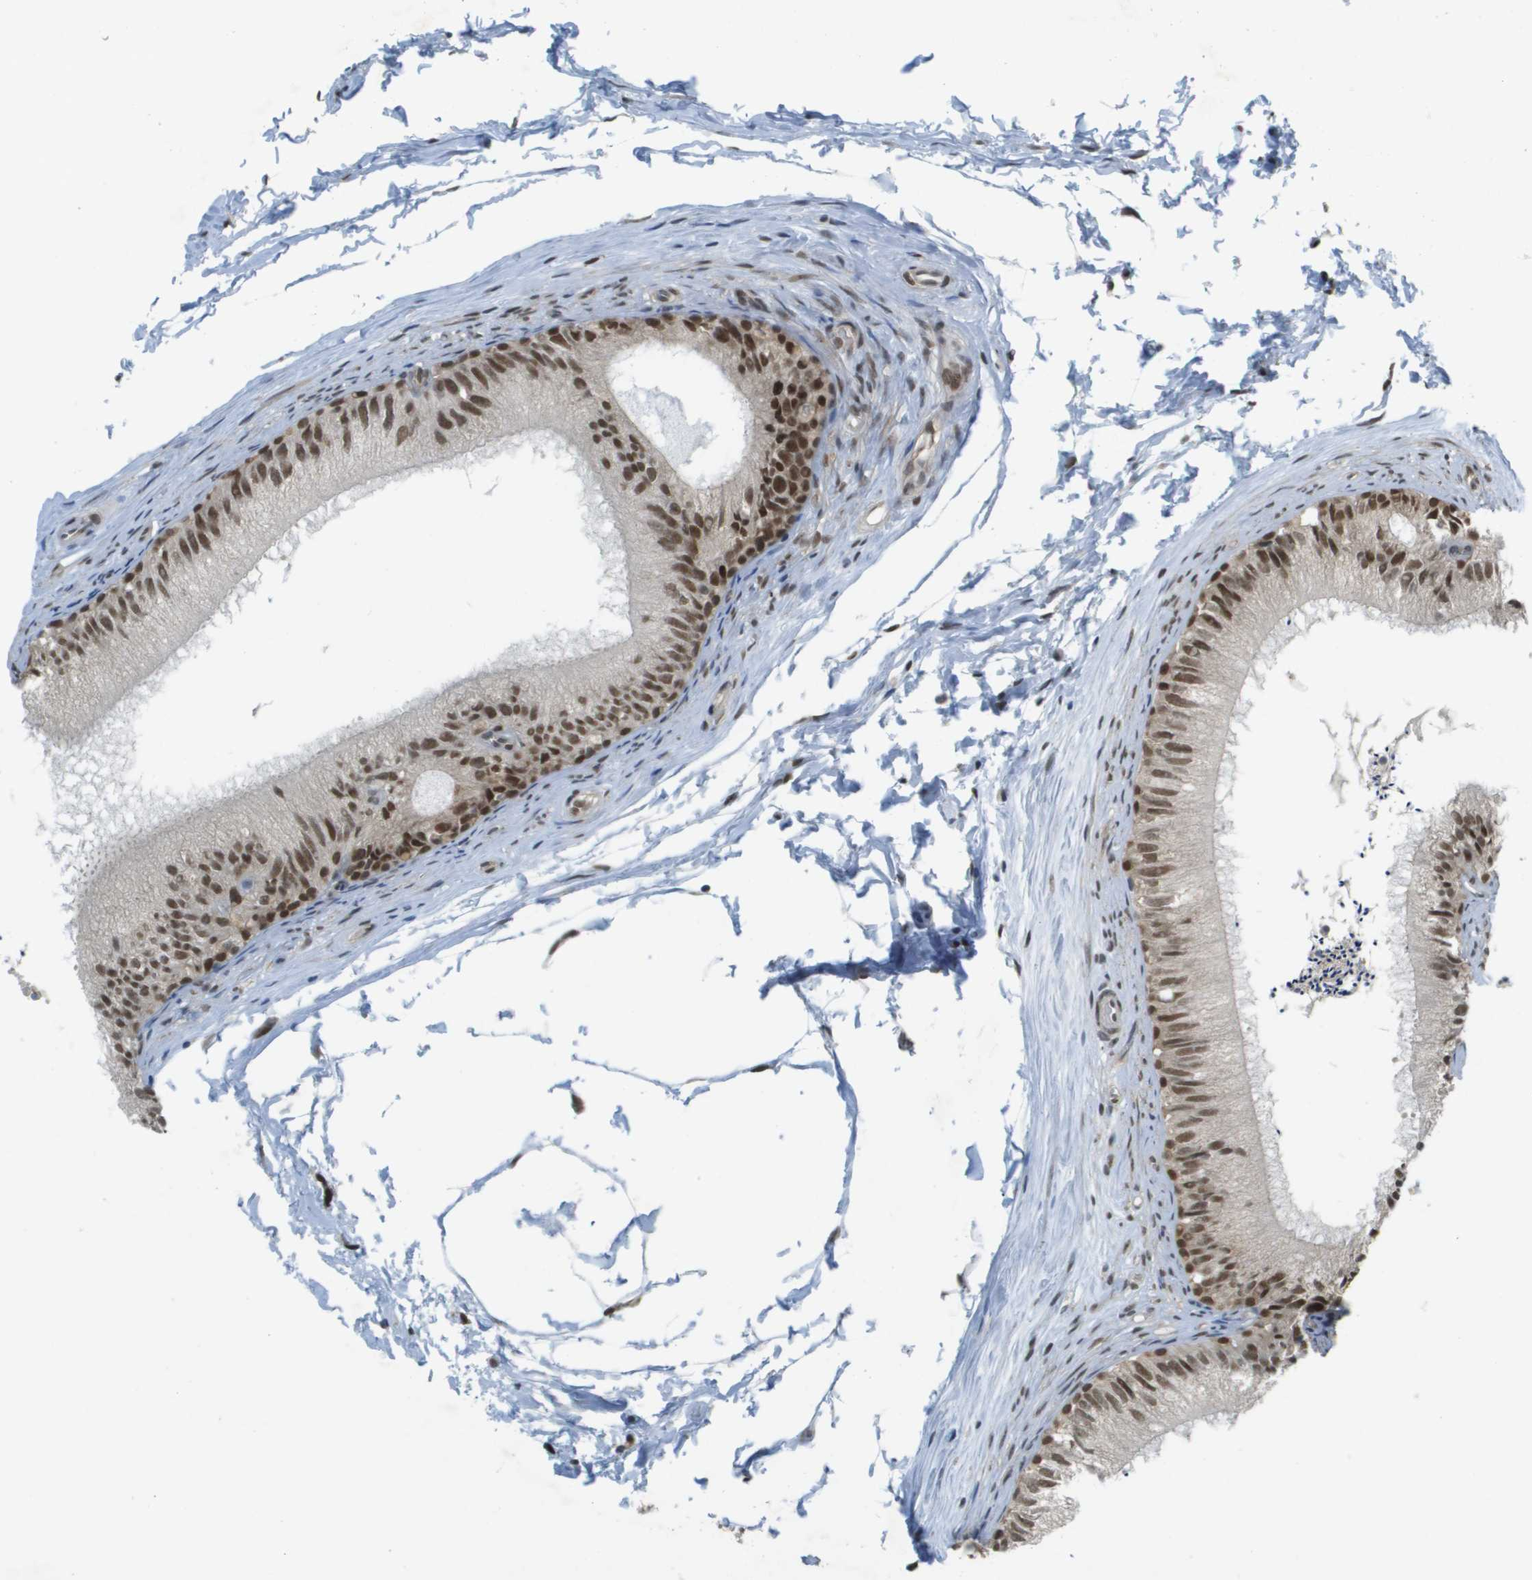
{"staining": {"intensity": "strong", "quantity": ">75%", "location": "nuclear"}, "tissue": "epididymis", "cell_type": "Glandular cells", "image_type": "normal", "snomed": [{"axis": "morphology", "description": "Normal tissue, NOS"}, {"axis": "topography", "description": "Epididymis"}], "caption": "A brown stain shows strong nuclear staining of a protein in glandular cells of benign epididymis.", "gene": "ARID1B", "patient": {"sex": "male", "age": 56}}